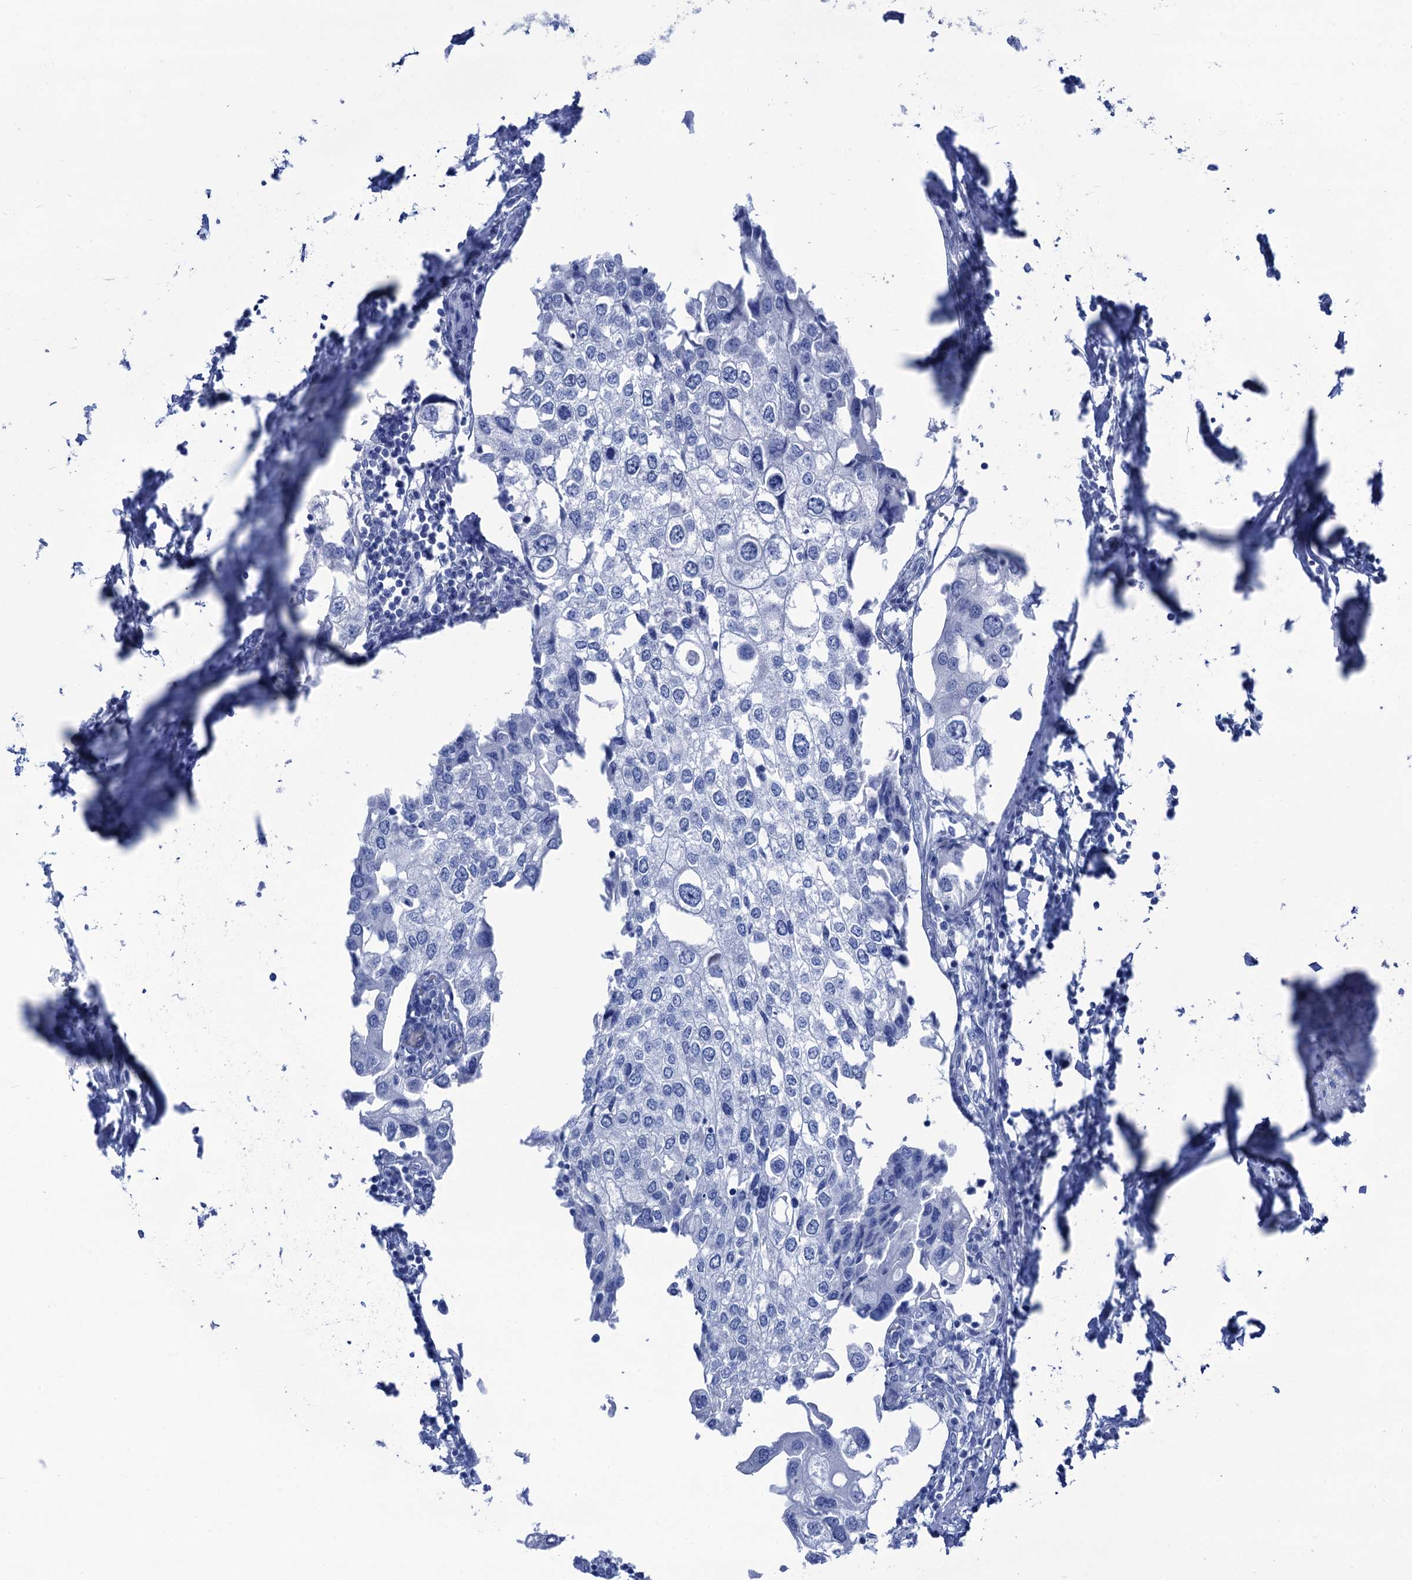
{"staining": {"intensity": "negative", "quantity": "none", "location": "none"}, "tissue": "urothelial cancer", "cell_type": "Tumor cells", "image_type": "cancer", "snomed": [{"axis": "morphology", "description": "Urothelial carcinoma, High grade"}, {"axis": "topography", "description": "Urinary bladder"}], "caption": "Tumor cells are negative for protein expression in human urothelial cancer.", "gene": "CABYR", "patient": {"sex": "male", "age": 64}}